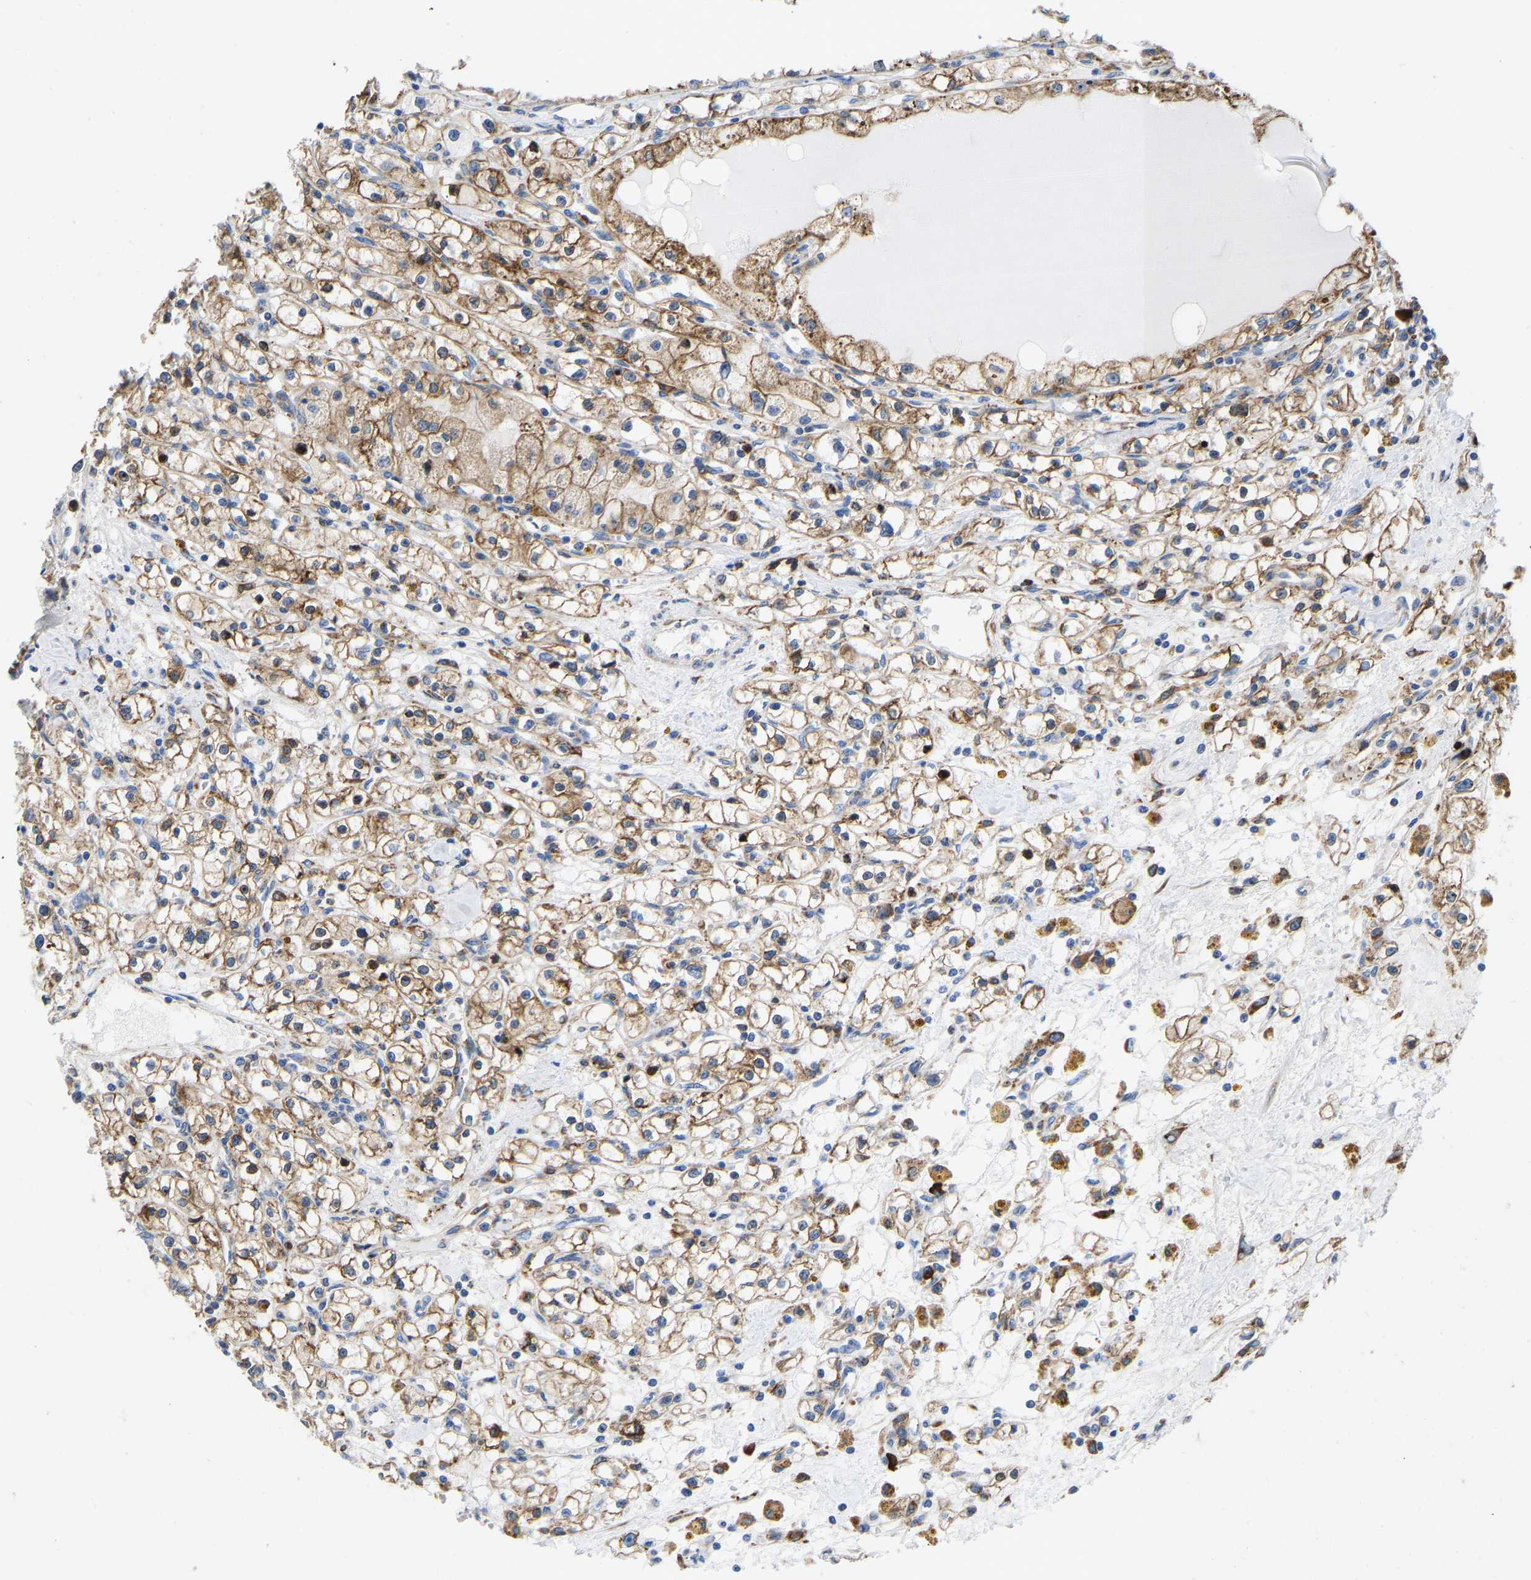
{"staining": {"intensity": "moderate", "quantity": ">75%", "location": "cytoplasmic/membranous"}, "tissue": "renal cancer", "cell_type": "Tumor cells", "image_type": "cancer", "snomed": [{"axis": "morphology", "description": "Adenocarcinoma, NOS"}, {"axis": "topography", "description": "Kidney"}], "caption": "This is an image of immunohistochemistry staining of renal cancer (adenocarcinoma), which shows moderate positivity in the cytoplasmic/membranous of tumor cells.", "gene": "P4HB", "patient": {"sex": "male", "age": 56}}